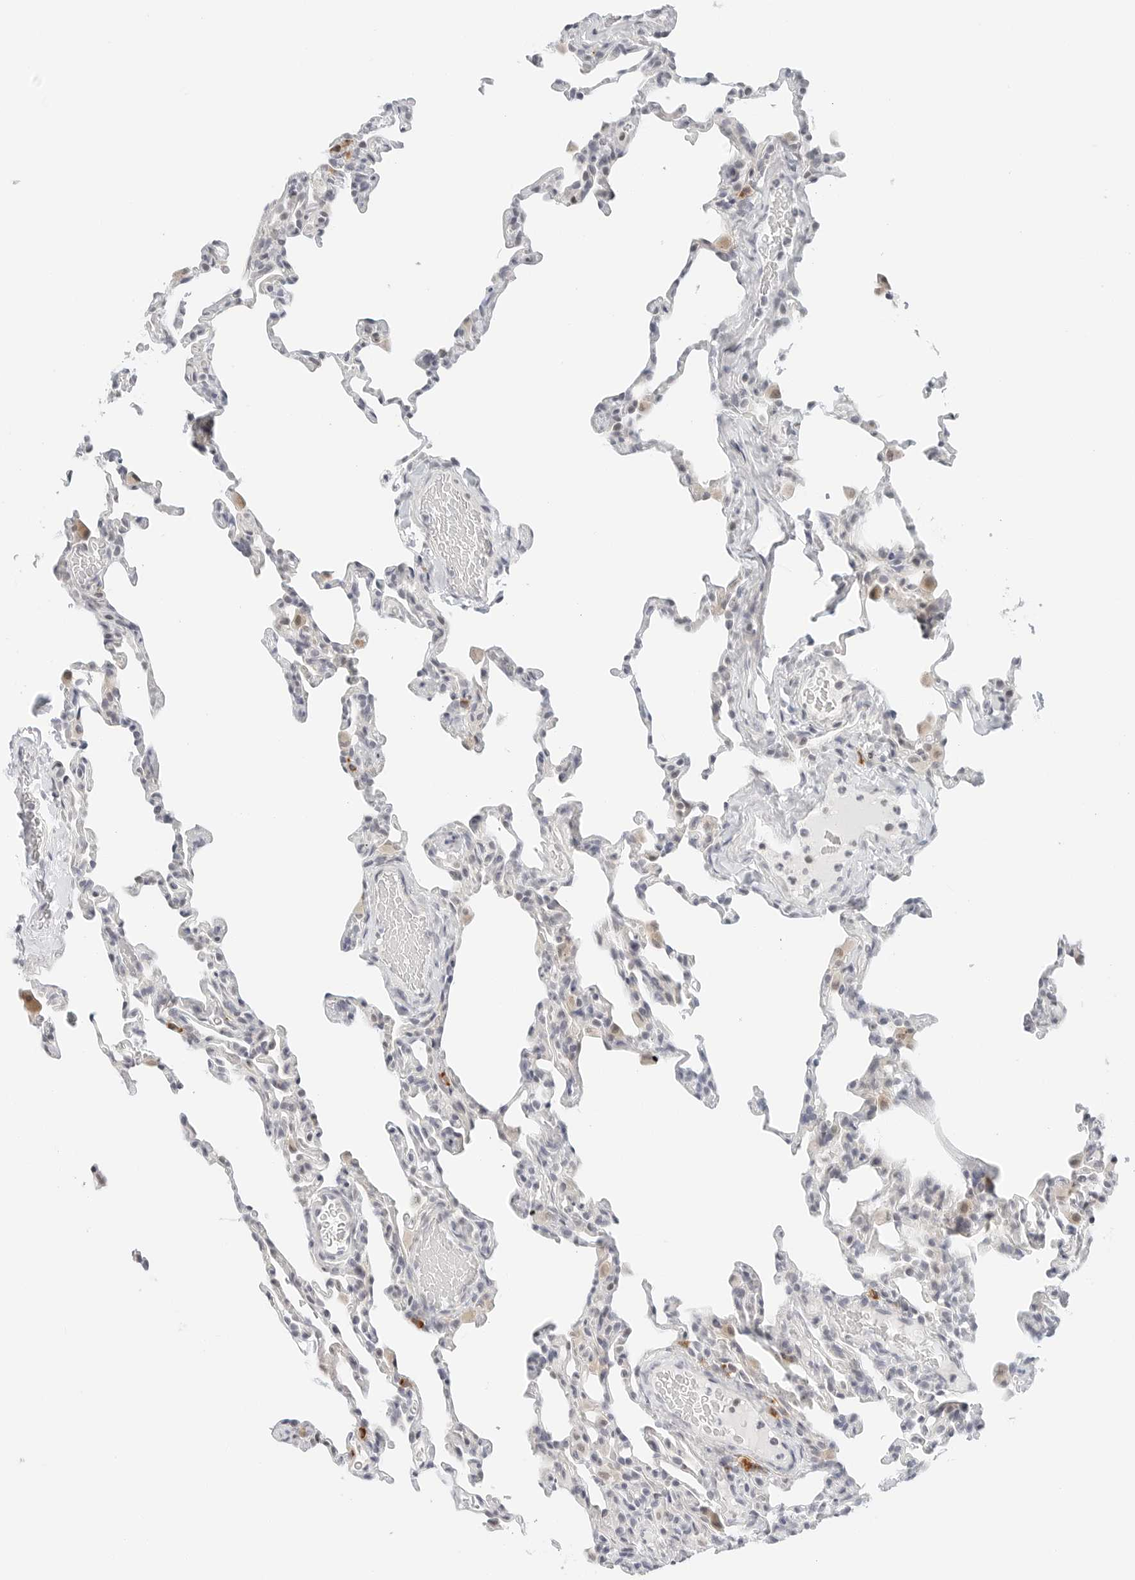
{"staining": {"intensity": "negative", "quantity": "none", "location": "none"}, "tissue": "lung", "cell_type": "Alveolar cells", "image_type": "normal", "snomed": [{"axis": "morphology", "description": "Normal tissue, NOS"}, {"axis": "topography", "description": "Lung"}], "caption": "An immunohistochemistry image of normal lung is shown. There is no staining in alveolar cells of lung. (Stains: DAB (3,3'-diaminobenzidine) immunohistochemistry (IHC) with hematoxylin counter stain, Microscopy: brightfield microscopy at high magnification).", "gene": "PARP10", "patient": {"sex": "male", "age": 20}}